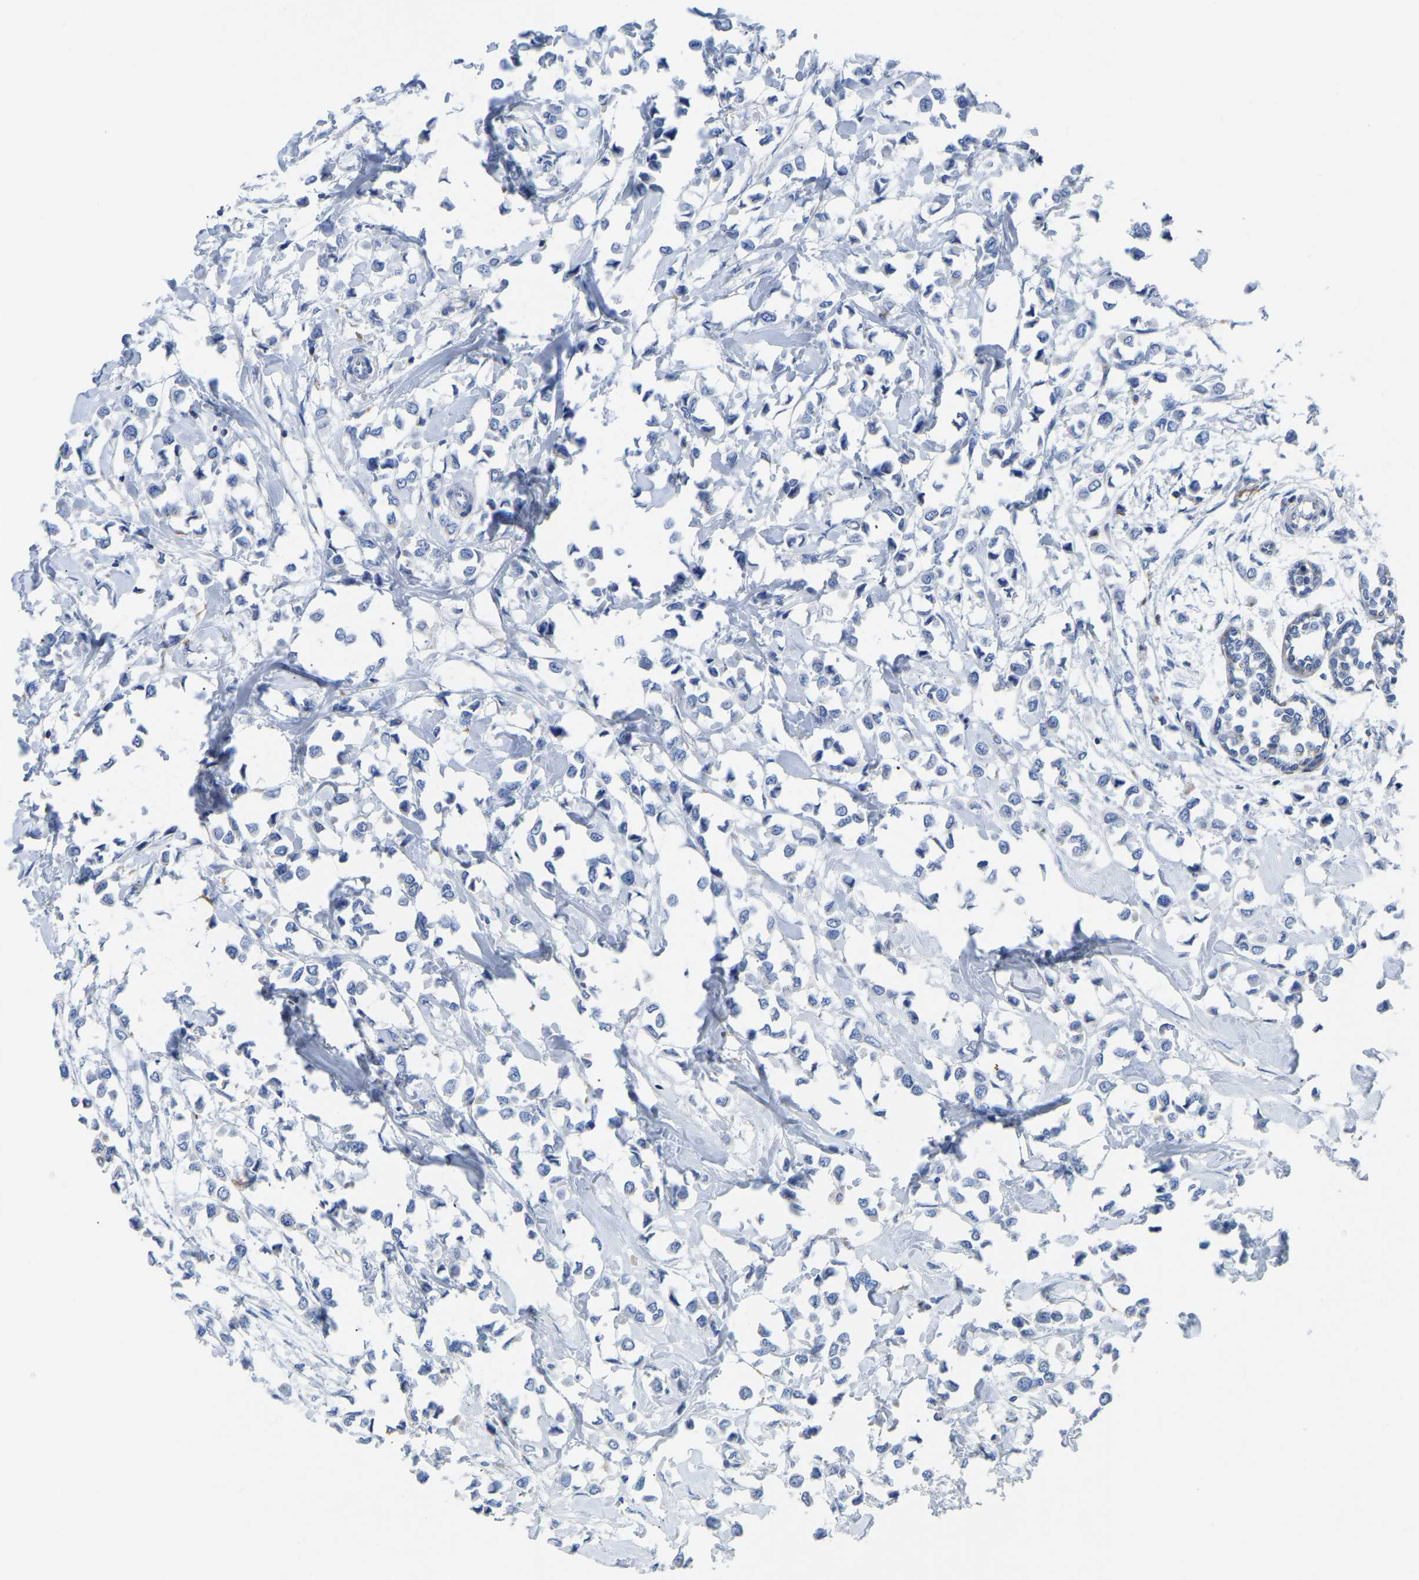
{"staining": {"intensity": "negative", "quantity": "none", "location": "none"}, "tissue": "breast cancer", "cell_type": "Tumor cells", "image_type": "cancer", "snomed": [{"axis": "morphology", "description": "Lobular carcinoma"}, {"axis": "topography", "description": "Breast"}], "caption": "The IHC histopathology image has no significant positivity in tumor cells of breast cancer (lobular carcinoma) tissue.", "gene": "ETFA", "patient": {"sex": "female", "age": 51}}